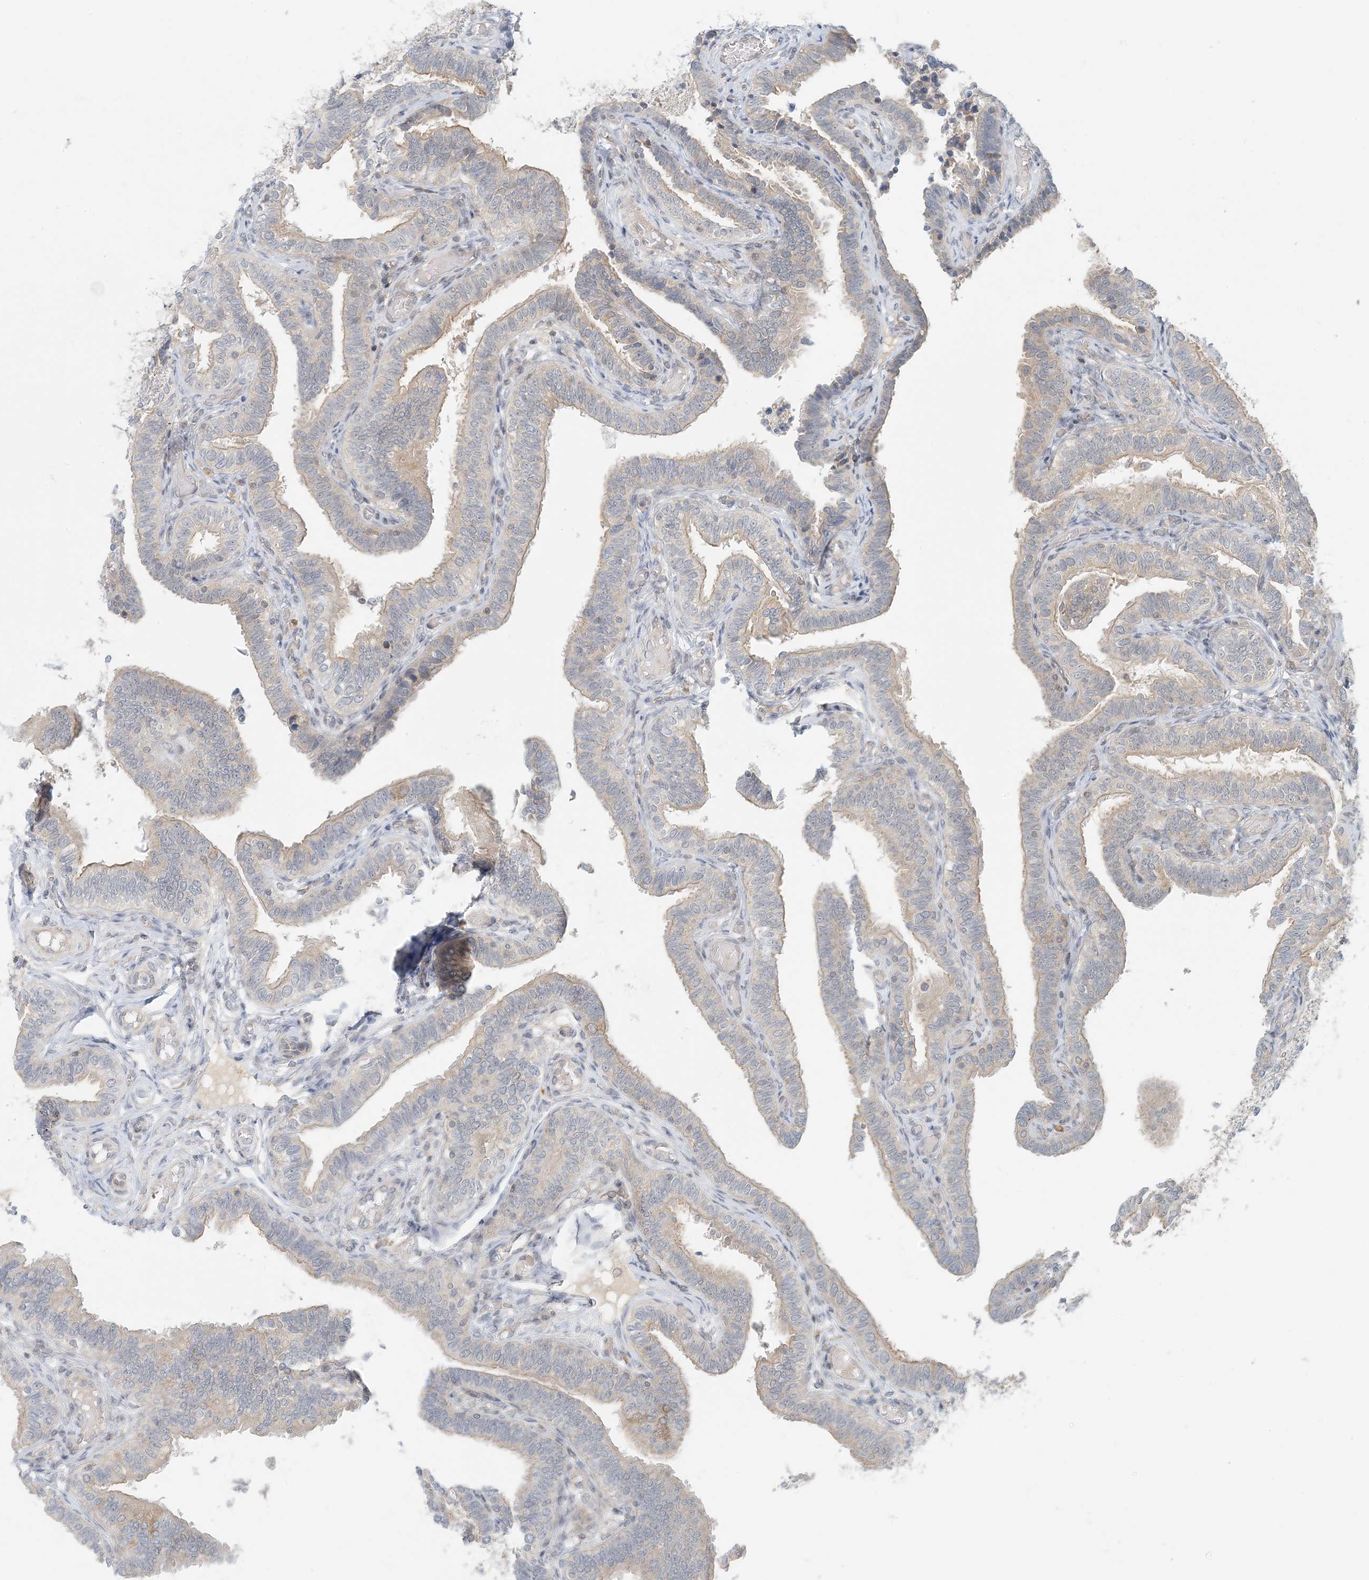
{"staining": {"intensity": "weak", "quantity": "<25%", "location": "cytoplasmic/membranous"}, "tissue": "fallopian tube", "cell_type": "Glandular cells", "image_type": "normal", "snomed": [{"axis": "morphology", "description": "Normal tissue, NOS"}, {"axis": "topography", "description": "Fallopian tube"}], "caption": "Image shows no protein positivity in glandular cells of normal fallopian tube. (Stains: DAB IHC with hematoxylin counter stain, Microscopy: brightfield microscopy at high magnification).", "gene": "OBI1", "patient": {"sex": "female", "age": 39}}